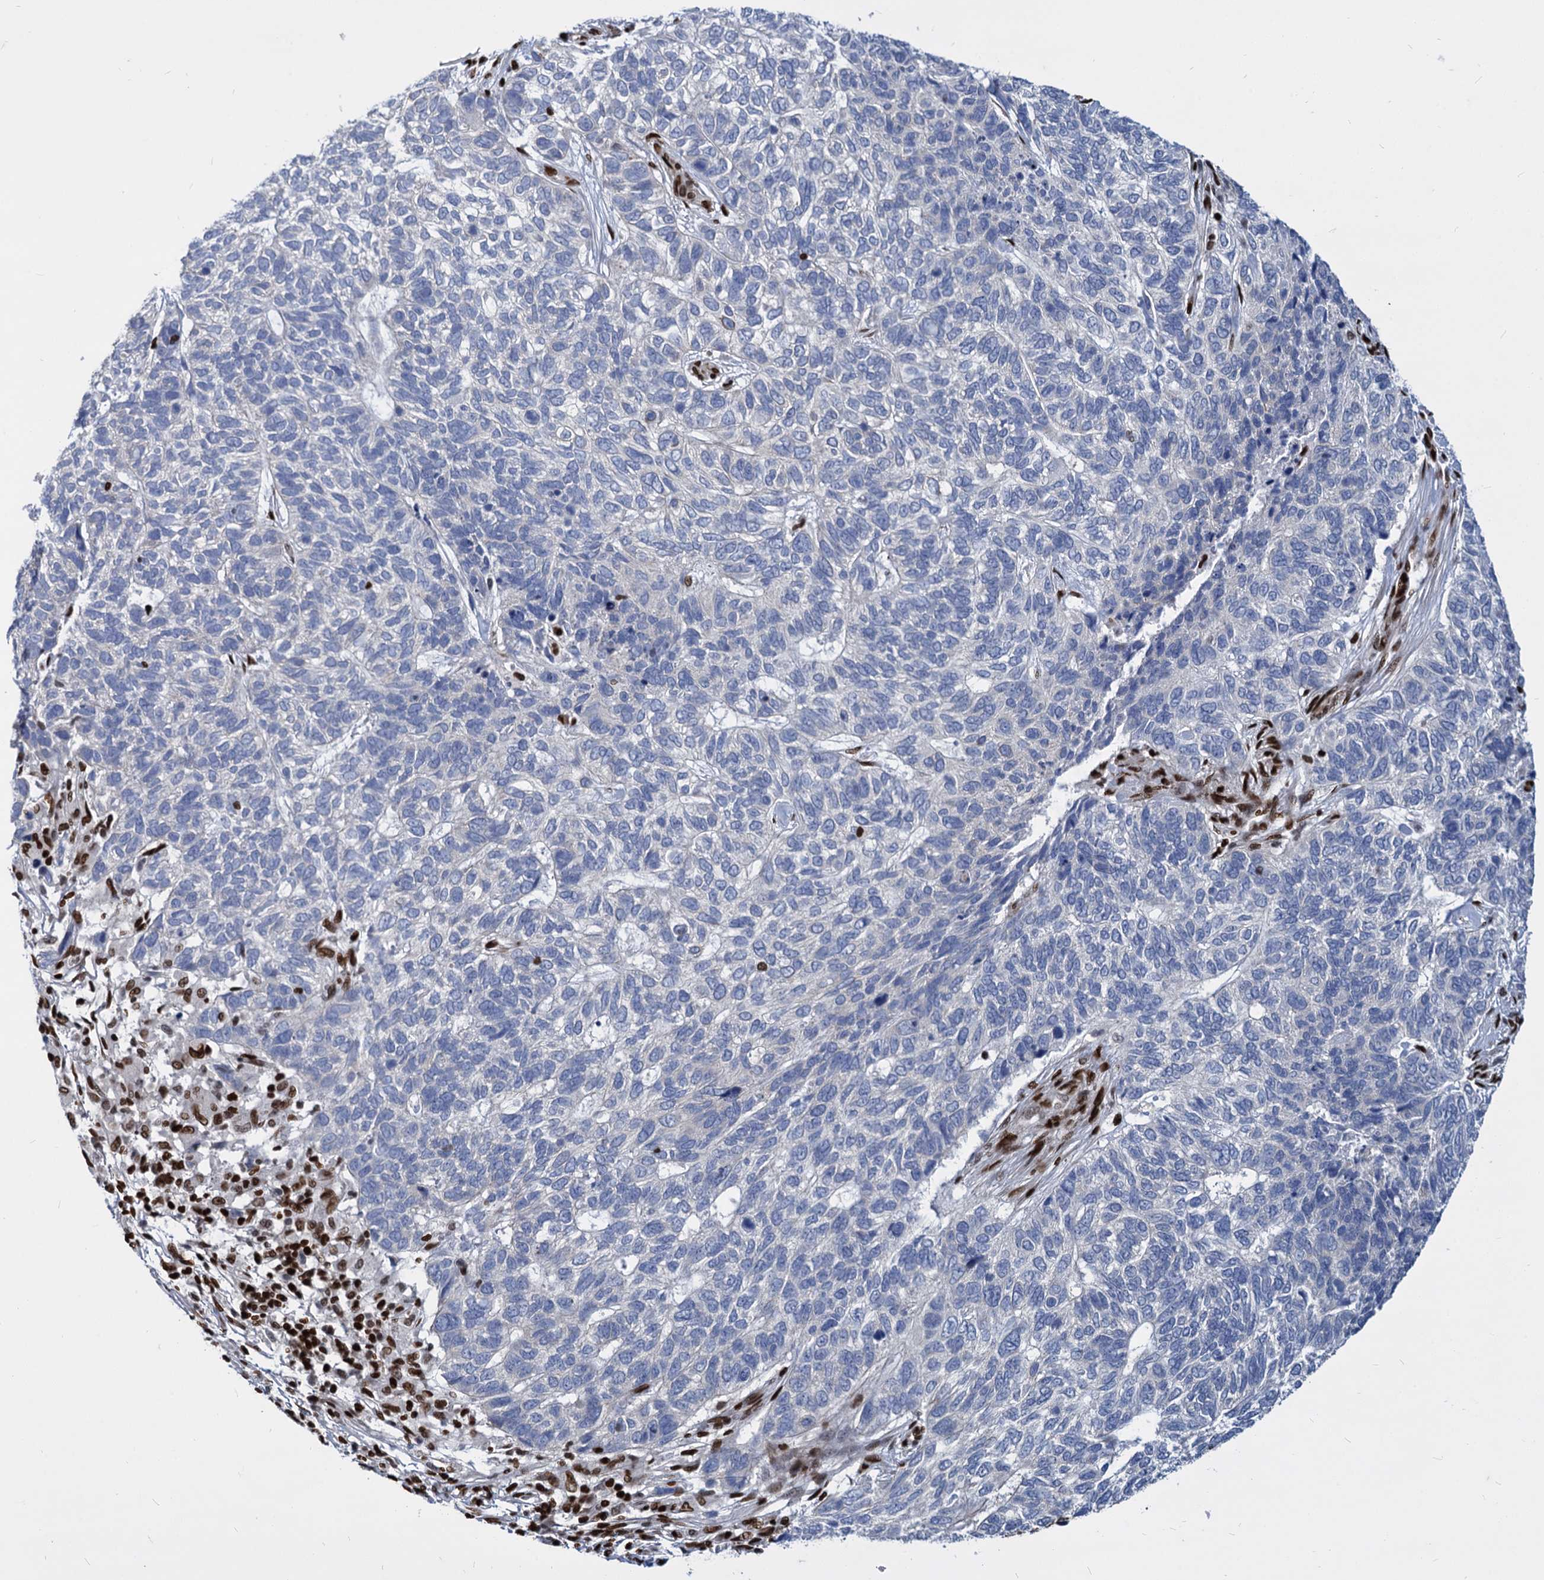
{"staining": {"intensity": "negative", "quantity": "none", "location": "none"}, "tissue": "skin cancer", "cell_type": "Tumor cells", "image_type": "cancer", "snomed": [{"axis": "morphology", "description": "Basal cell carcinoma"}, {"axis": "topography", "description": "Skin"}], "caption": "High magnification brightfield microscopy of skin basal cell carcinoma stained with DAB (brown) and counterstained with hematoxylin (blue): tumor cells show no significant positivity.", "gene": "MECP2", "patient": {"sex": "female", "age": 65}}